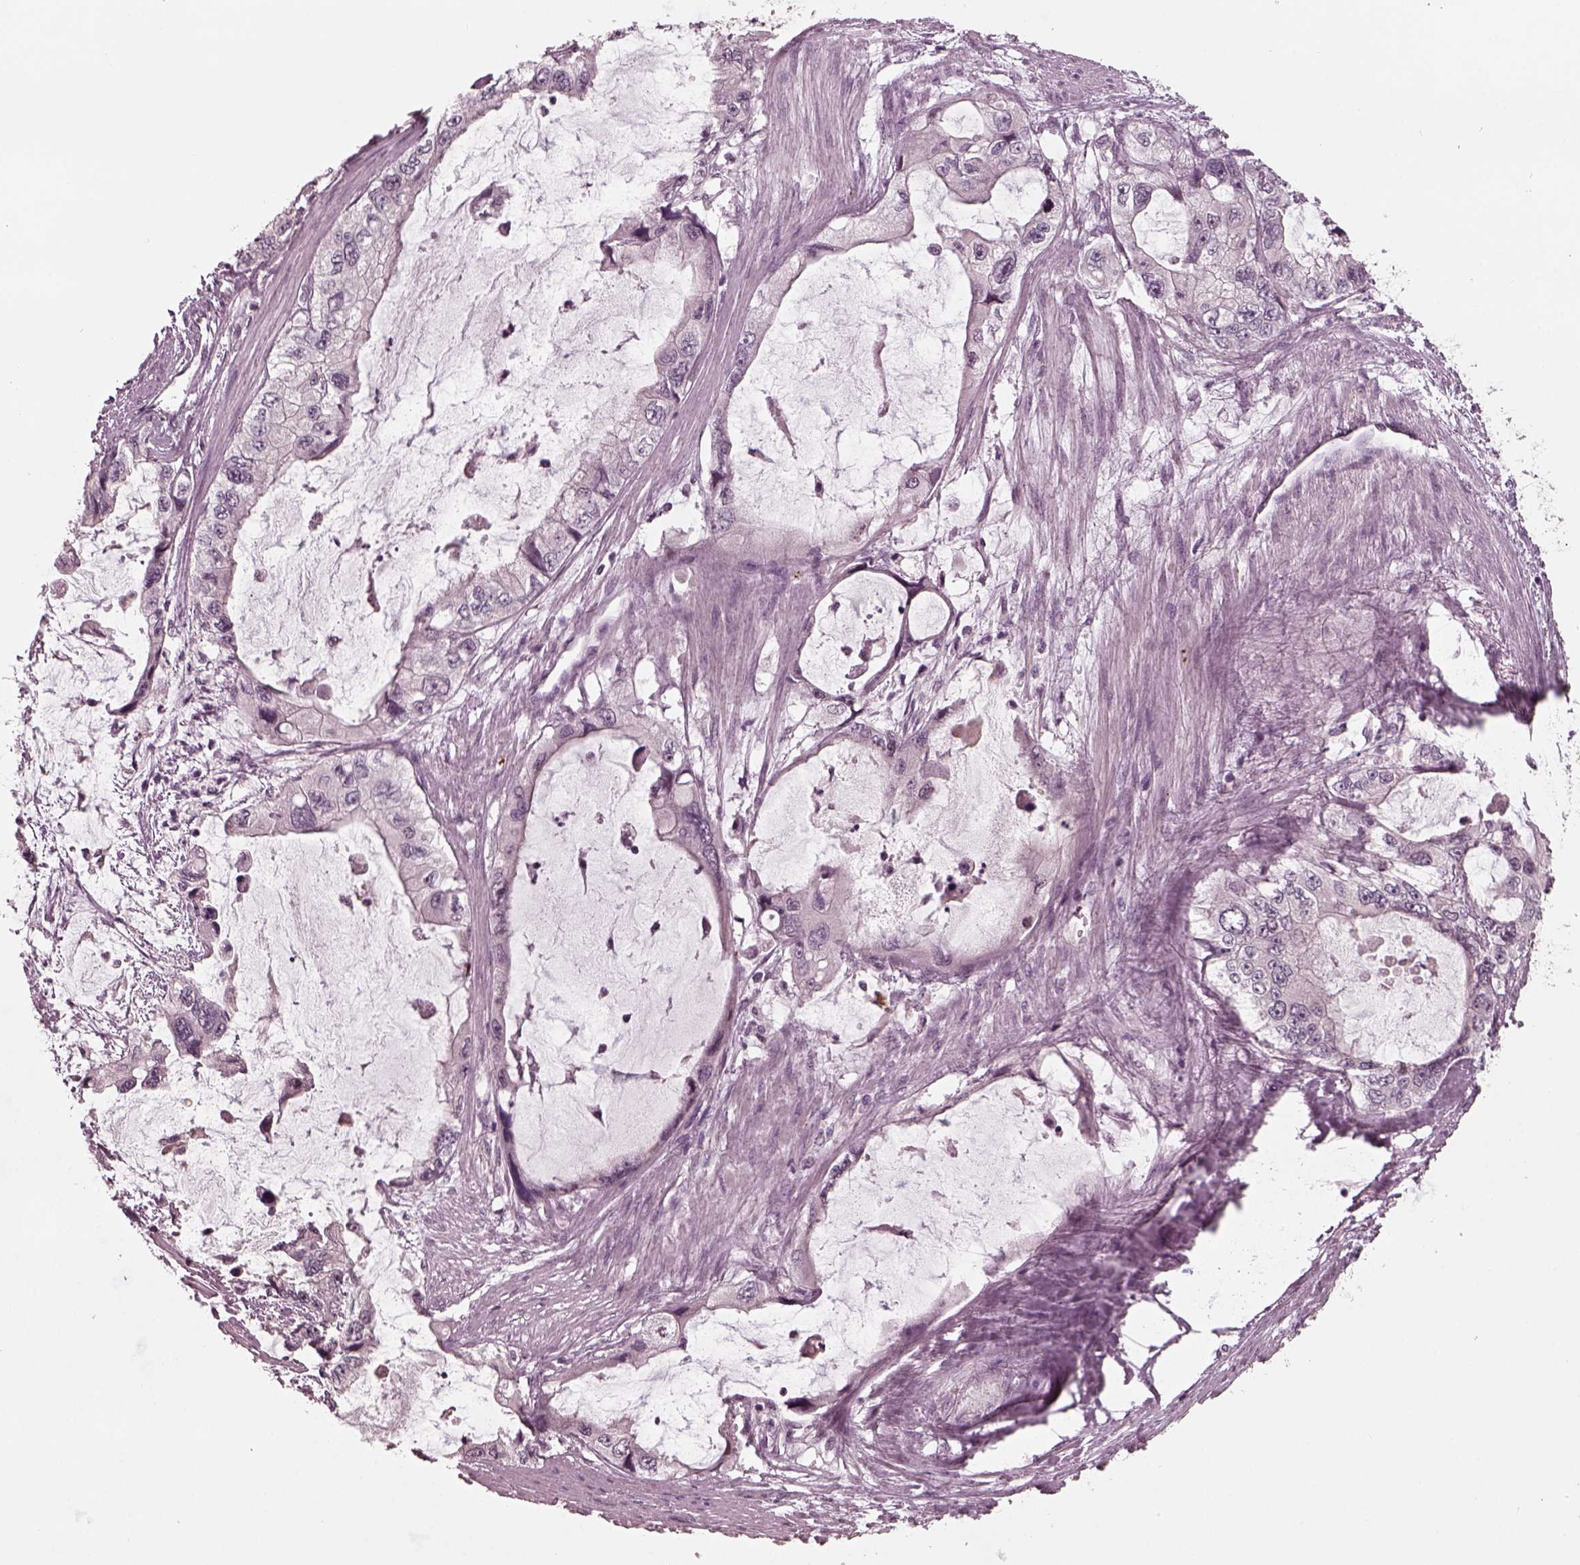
{"staining": {"intensity": "negative", "quantity": "none", "location": "none"}, "tissue": "stomach cancer", "cell_type": "Tumor cells", "image_type": "cancer", "snomed": [{"axis": "morphology", "description": "Adenocarcinoma, NOS"}, {"axis": "topography", "description": "Pancreas"}, {"axis": "topography", "description": "Stomach, upper"}, {"axis": "topography", "description": "Stomach"}], "caption": "This is a micrograph of immunohistochemistry staining of stomach adenocarcinoma, which shows no staining in tumor cells. (Stains: DAB IHC with hematoxylin counter stain, Microscopy: brightfield microscopy at high magnification).", "gene": "SAXO1", "patient": {"sex": "male", "age": 77}}